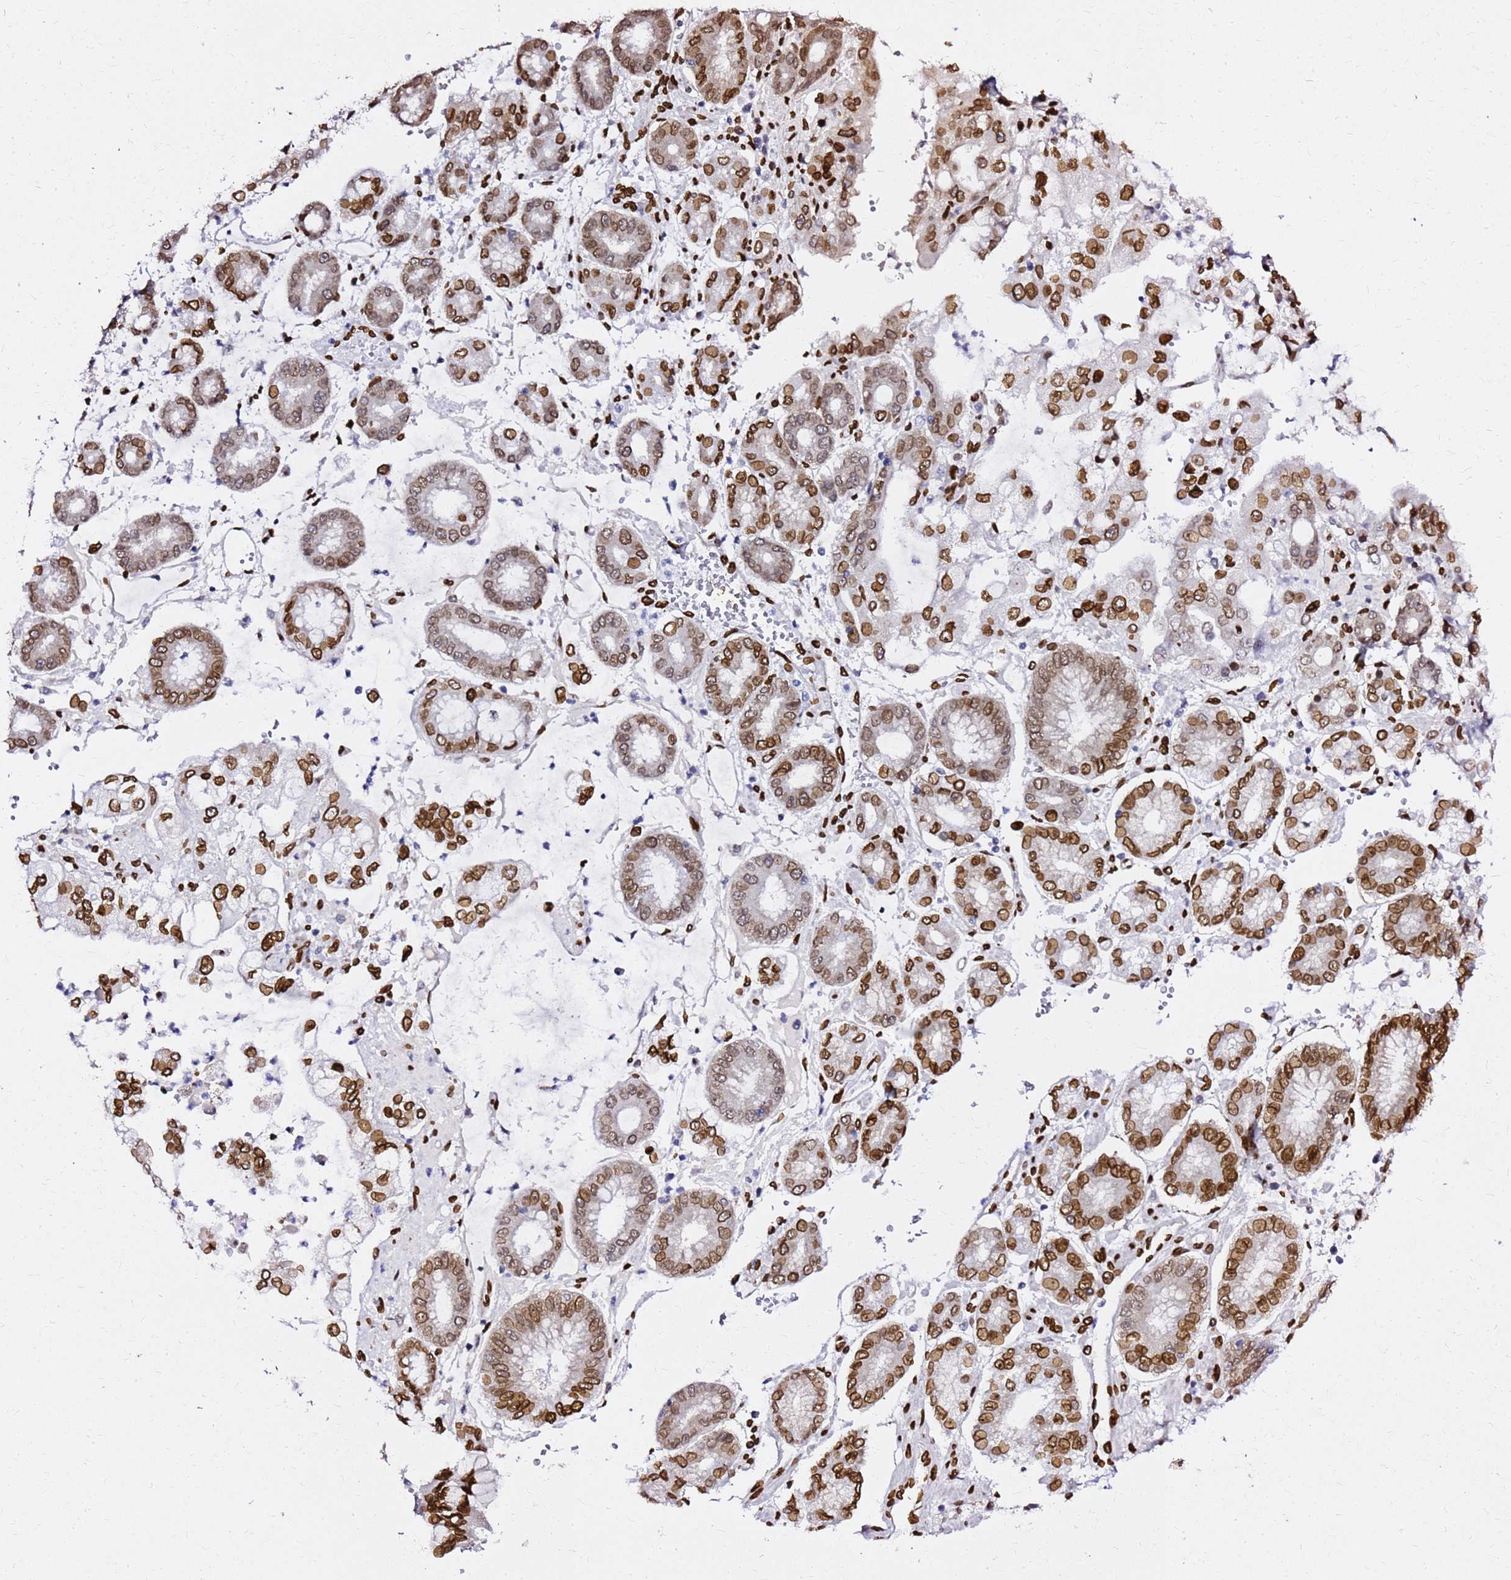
{"staining": {"intensity": "strong", "quantity": ">75%", "location": "cytoplasmic/membranous,nuclear"}, "tissue": "stomach cancer", "cell_type": "Tumor cells", "image_type": "cancer", "snomed": [{"axis": "morphology", "description": "Adenocarcinoma, NOS"}, {"axis": "topography", "description": "Stomach"}], "caption": "IHC of adenocarcinoma (stomach) reveals high levels of strong cytoplasmic/membranous and nuclear staining in about >75% of tumor cells.", "gene": "C6orf141", "patient": {"sex": "male", "age": 76}}